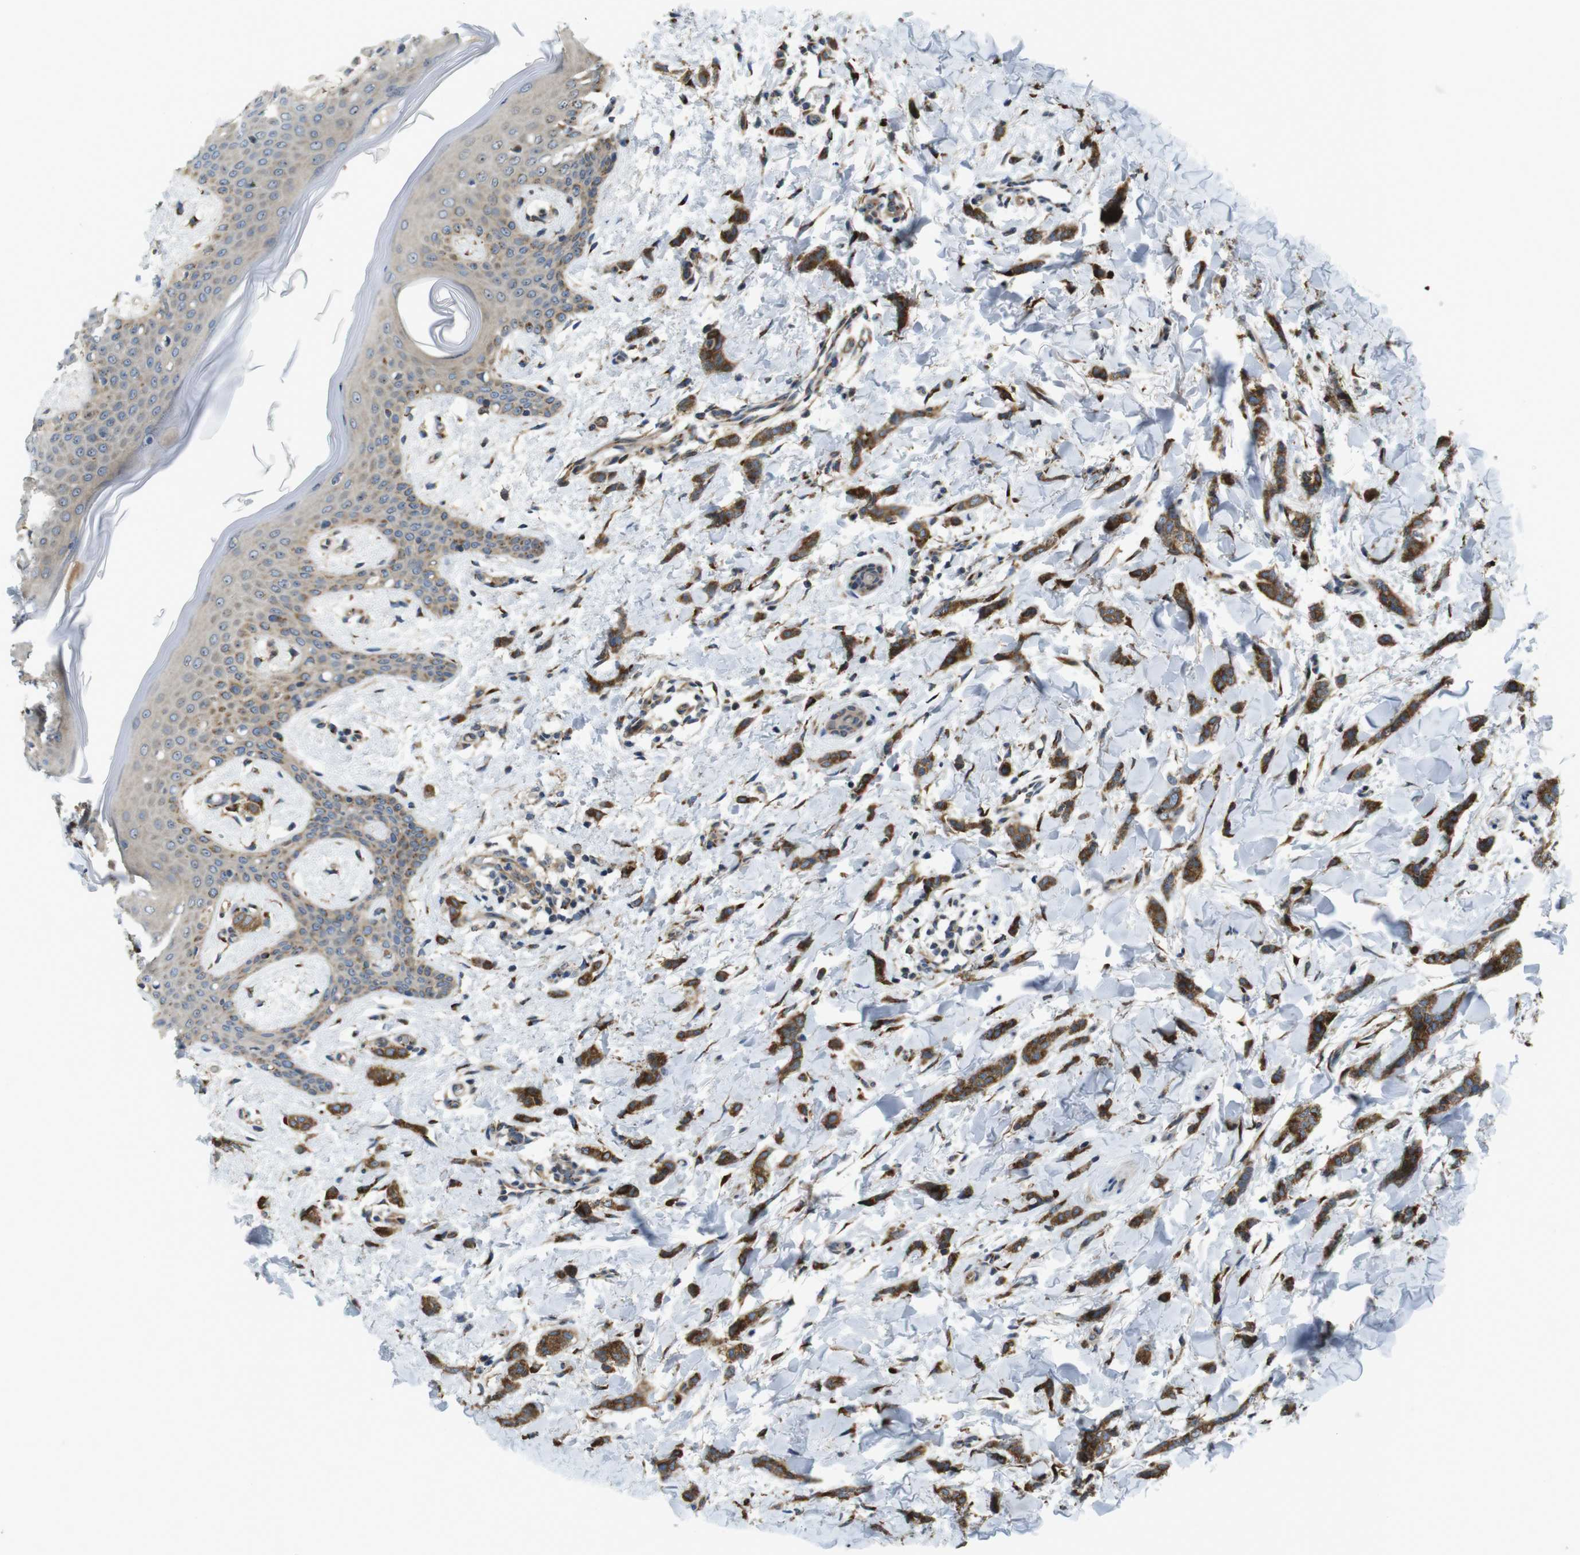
{"staining": {"intensity": "strong", "quantity": ">75%", "location": "cytoplasmic/membranous"}, "tissue": "breast cancer", "cell_type": "Tumor cells", "image_type": "cancer", "snomed": [{"axis": "morphology", "description": "Lobular carcinoma"}, {"axis": "topography", "description": "Skin"}, {"axis": "topography", "description": "Breast"}], "caption": "Immunohistochemistry (IHC) (DAB) staining of human breast cancer (lobular carcinoma) displays strong cytoplasmic/membranous protein positivity in approximately >75% of tumor cells. The protein is shown in brown color, while the nuclei are stained blue.", "gene": "TMEM143", "patient": {"sex": "female", "age": 46}}